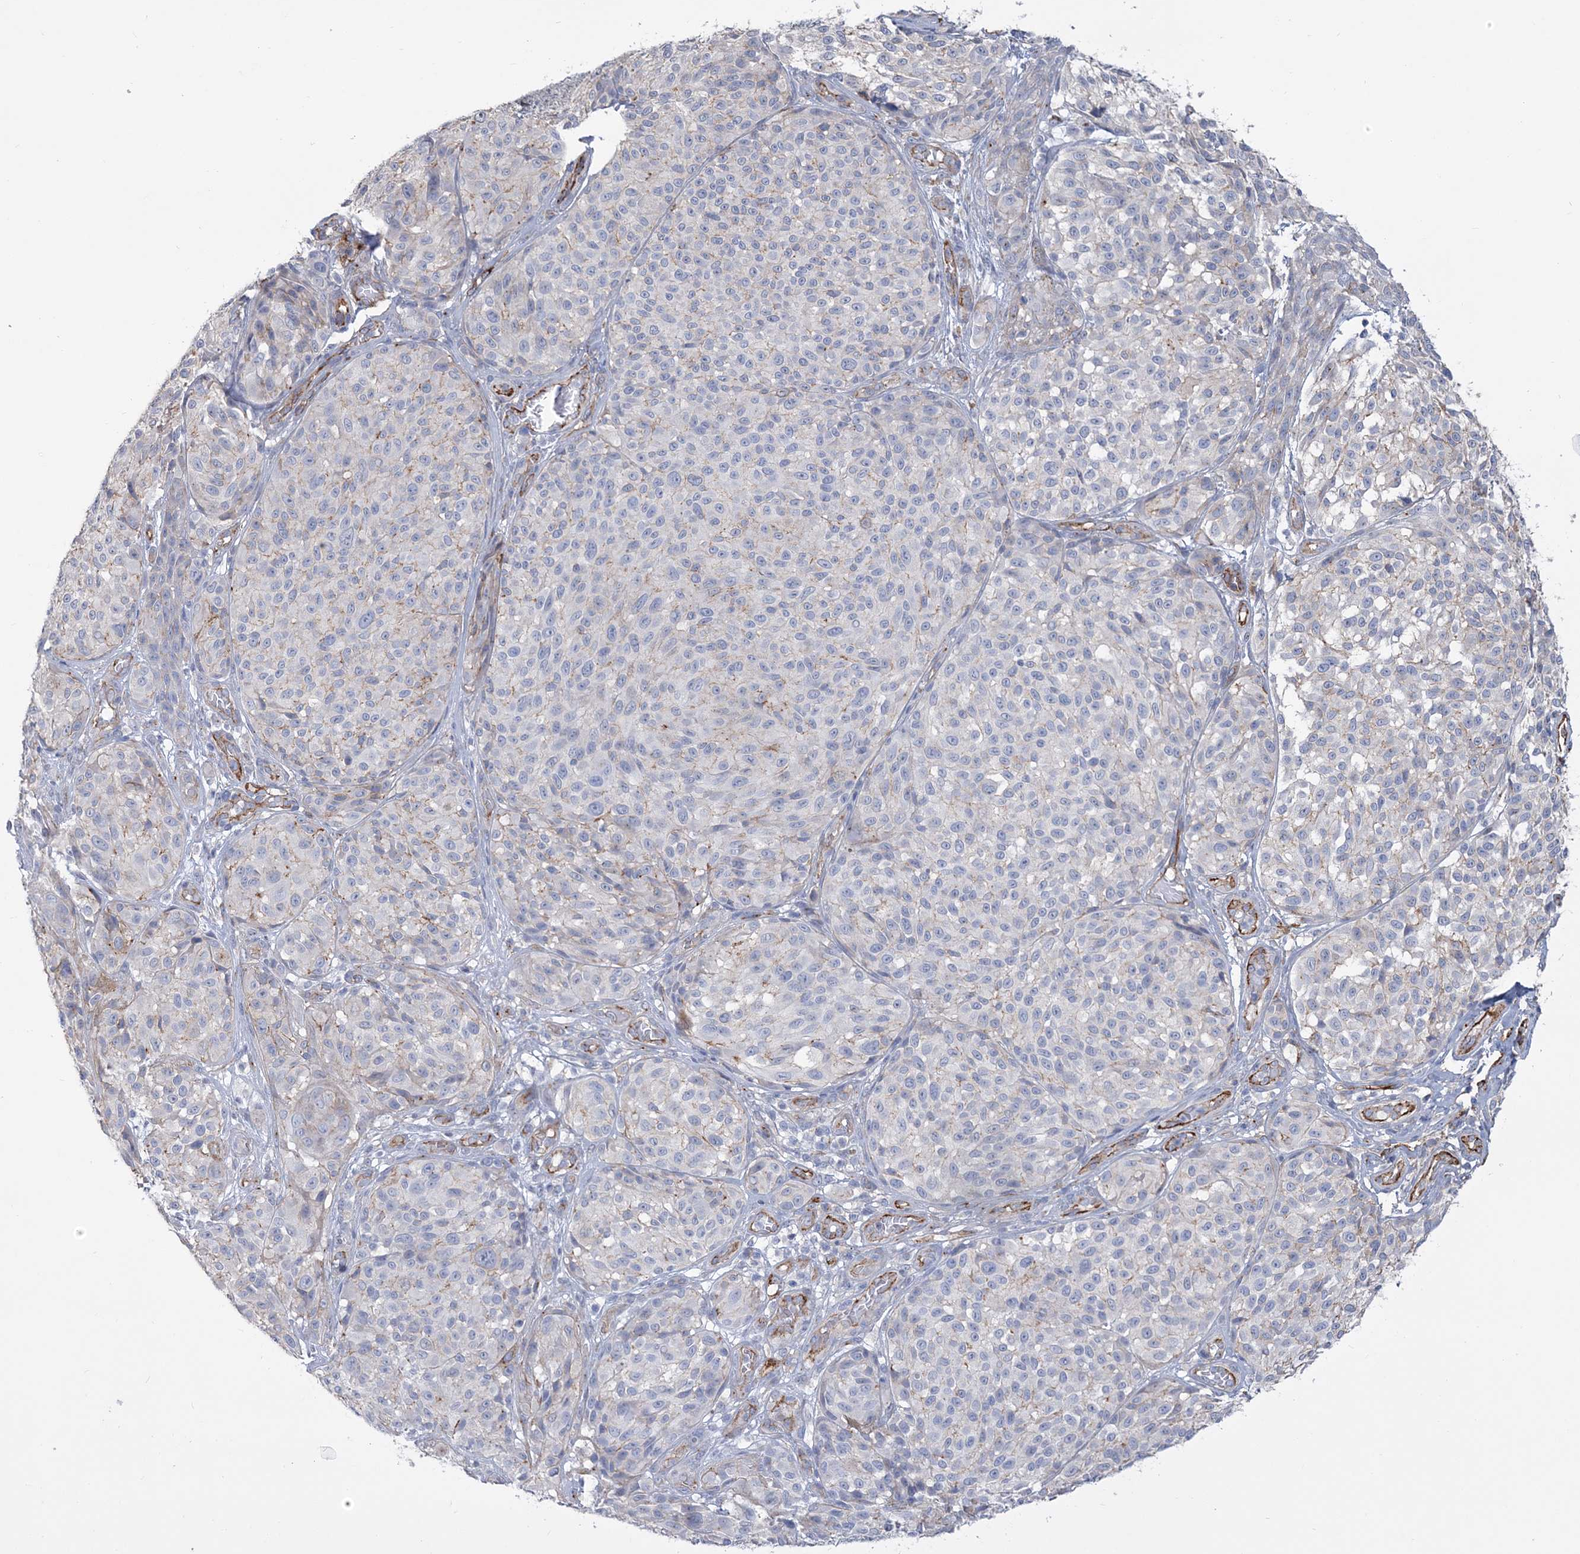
{"staining": {"intensity": "negative", "quantity": "none", "location": "none"}, "tissue": "melanoma", "cell_type": "Tumor cells", "image_type": "cancer", "snomed": [{"axis": "morphology", "description": "Malignant melanoma, NOS"}, {"axis": "topography", "description": "Skin"}], "caption": "Protein analysis of malignant melanoma exhibits no significant expression in tumor cells.", "gene": "RAB11FIP5", "patient": {"sex": "male", "age": 83}}